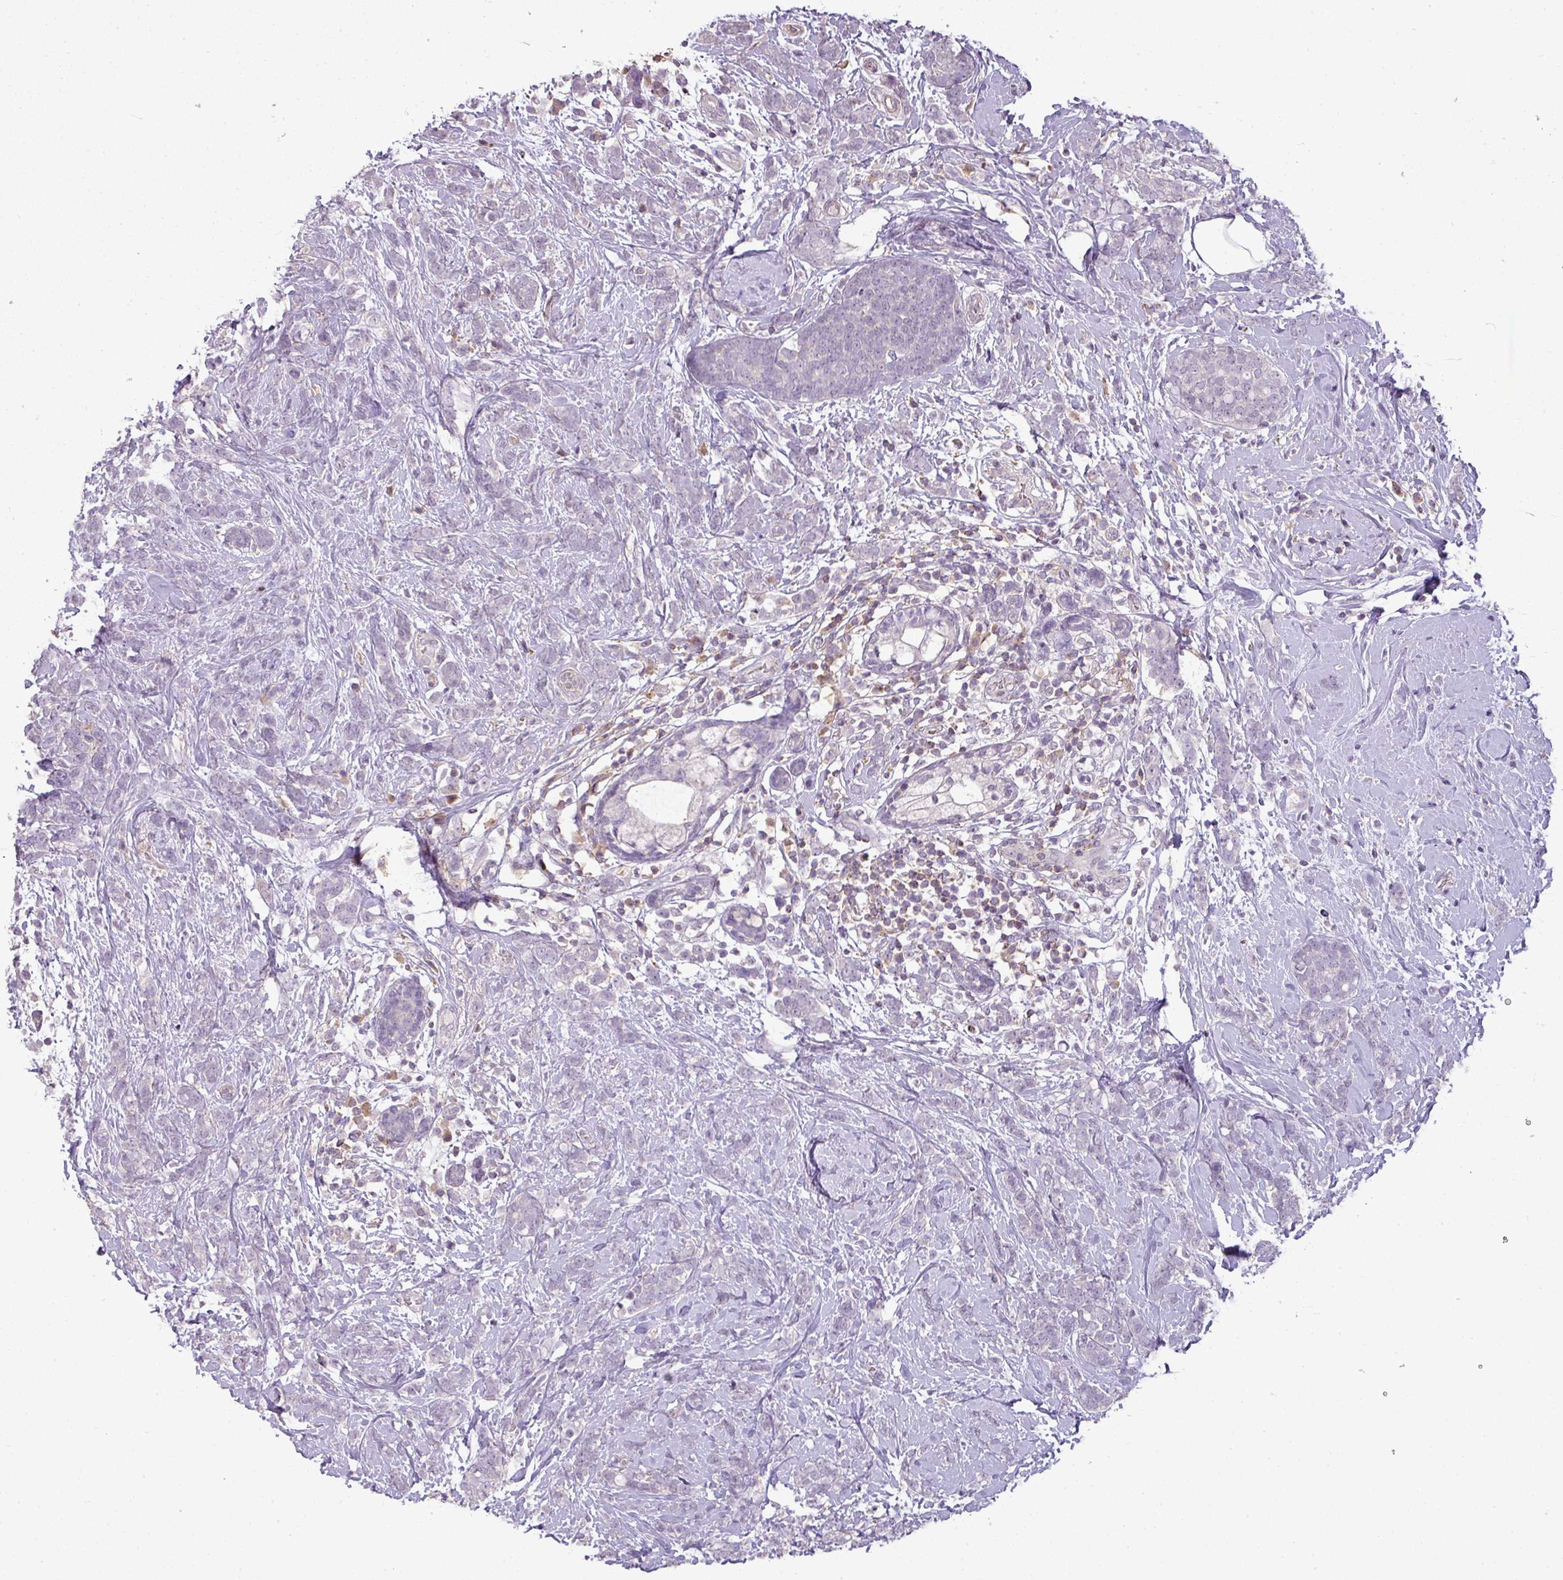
{"staining": {"intensity": "negative", "quantity": "none", "location": "none"}, "tissue": "breast cancer", "cell_type": "Tumor cells", "image_type": "cancer", "snomed": [{"axis": "morphology", "description": "Lobular carcinoma"}, {"axis": "topography", "description": "Breast"}], "caption": "This histopathology image is of lobular carcinoma (breast) stained with IHC to label a protein in brown with the nuclei are counter-stained blue. There is no positivity in tumor cells.", "gene": "LY9", "patient": {"sex": "female", "age": 58}}